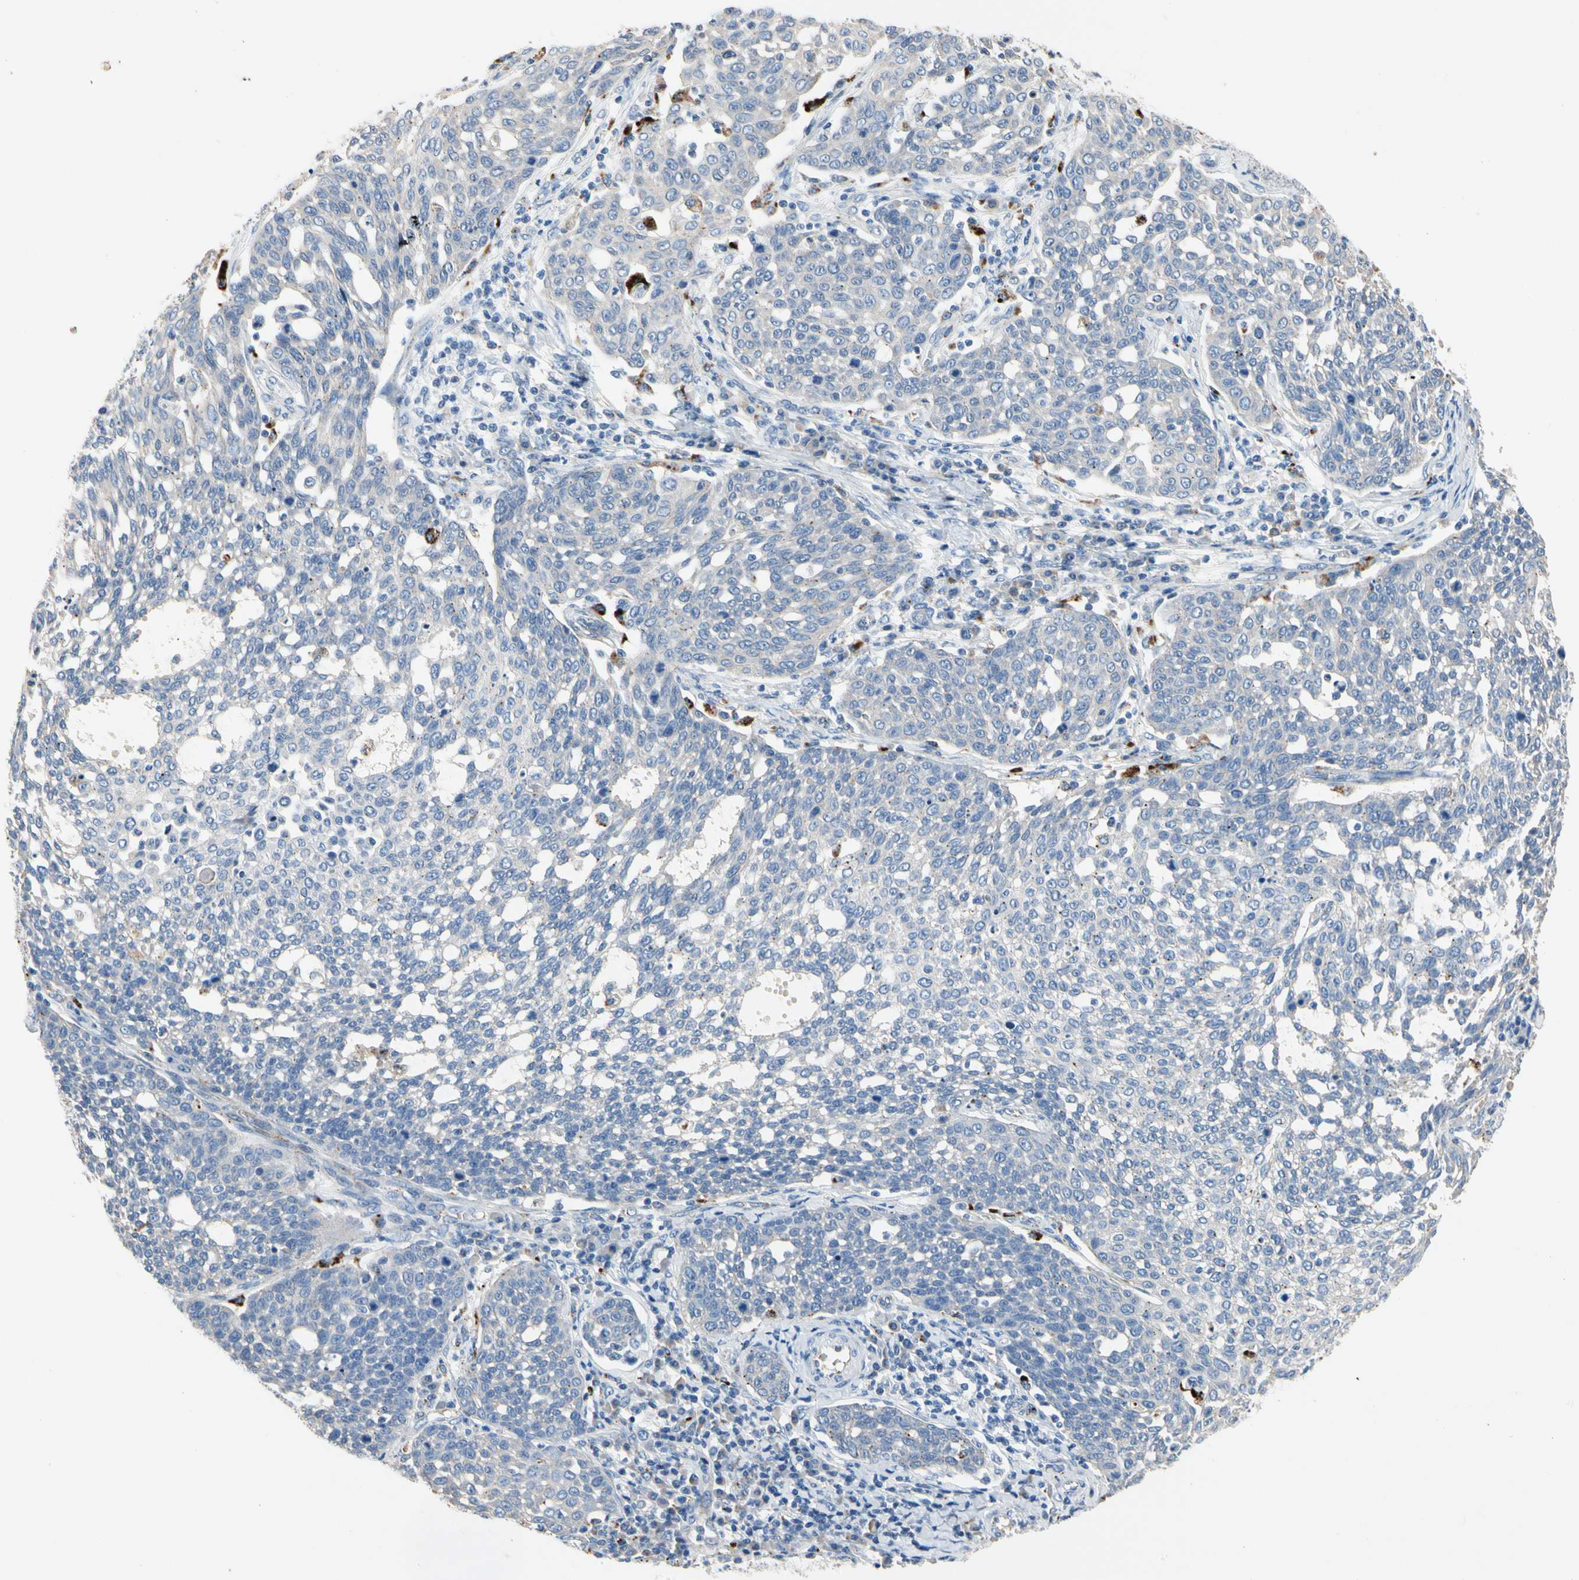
{"staining": {"intensity": "weak", "quantity": "<25%", "location": "cytoplasmic/membranous"}, "tissue": "cervical cancer", "cell_type": "Tumor cells", "image_type": "cancer", "snomed": [{"axis": "morphology", "description": "Squamous cell carcinoma, NOS"}, {"axis": "topography", "description": "Cervix"}], "caption": "Photomicrograph shows no significant protein staining in tumor cells of cervical squamous cell carcinoma.", "gene": "RETSAT", "patient": {"sex": "female", "age": 34}}